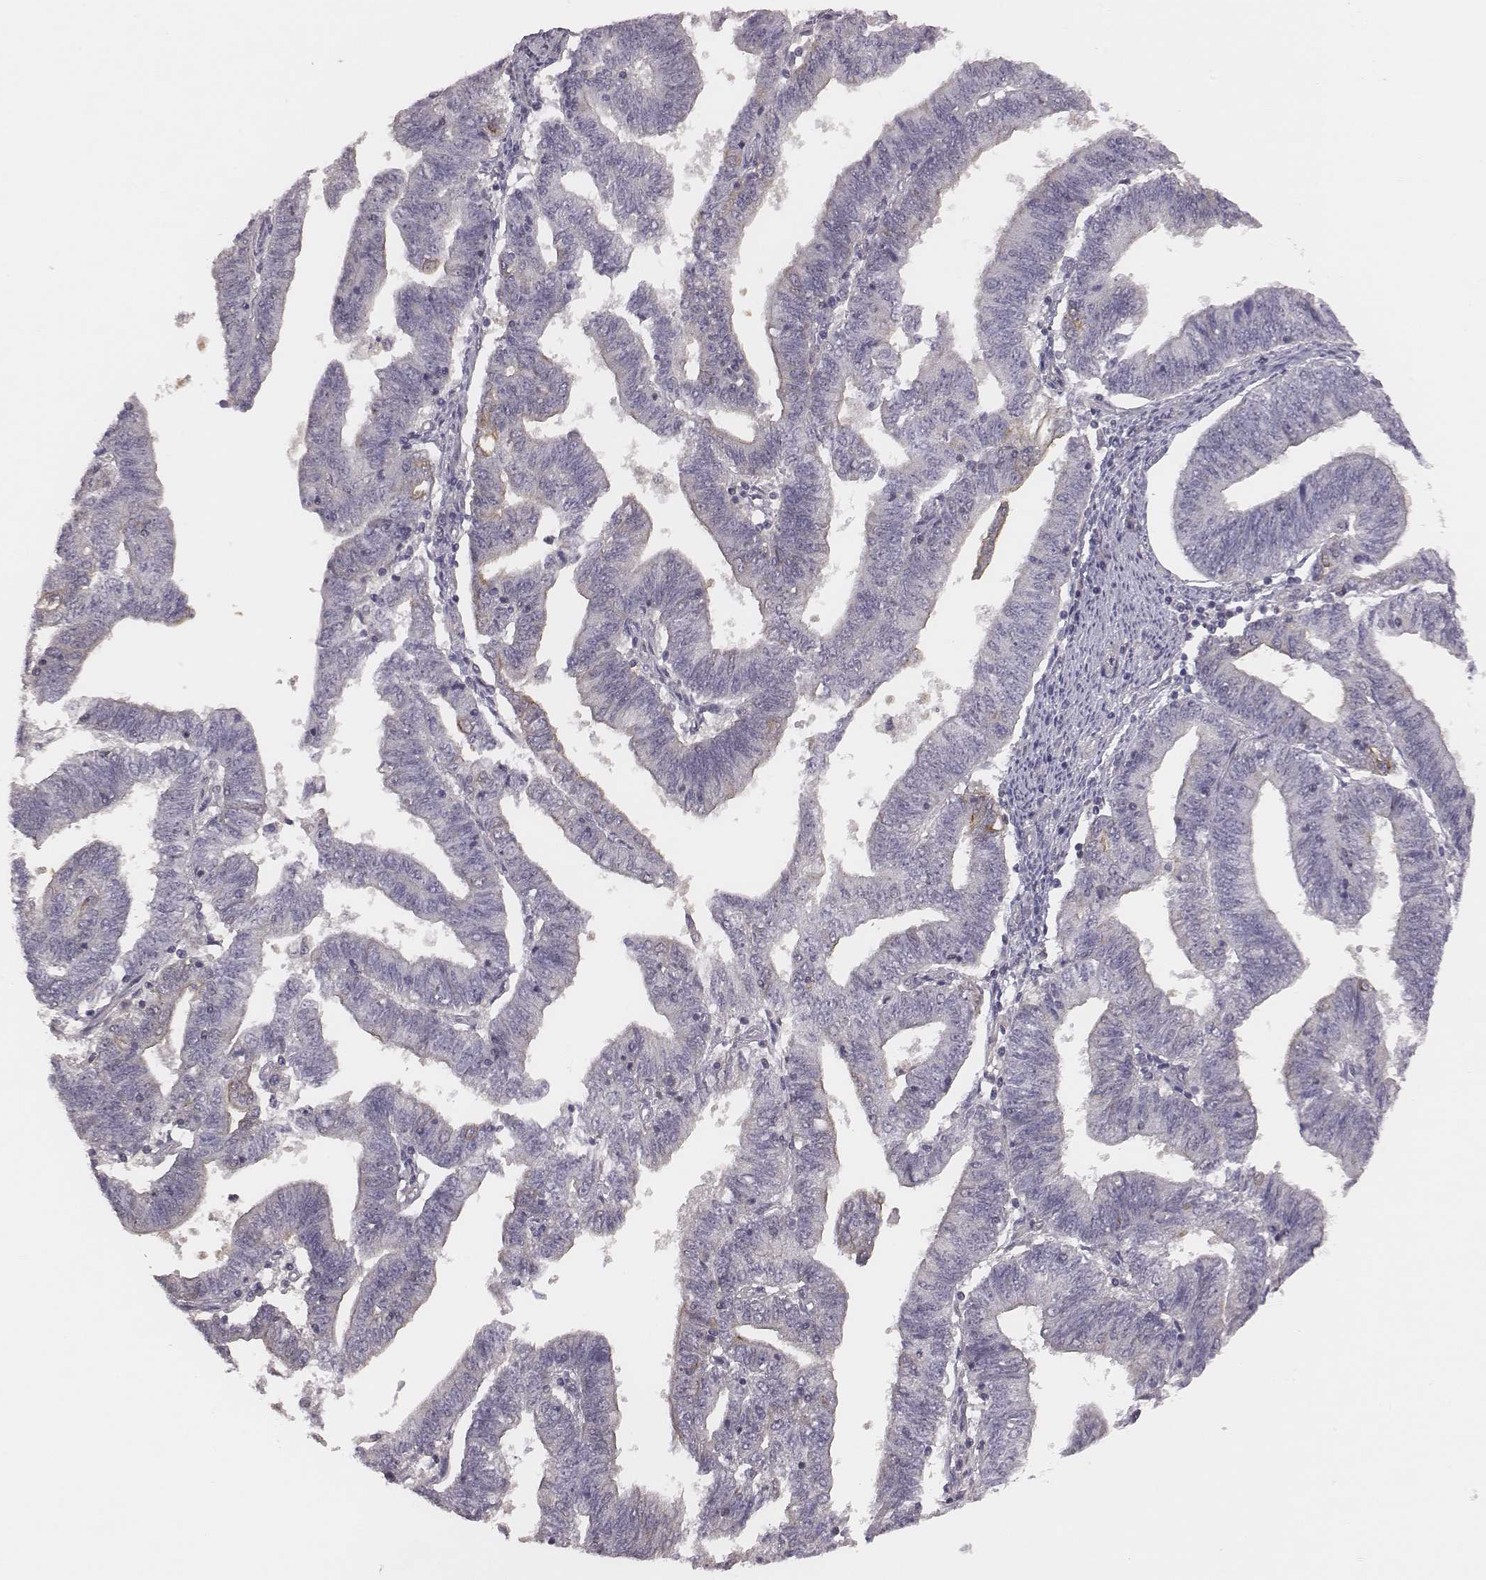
{"staining": {"intensity": "weak", "quantity": "<25%", "location": "cytoplasmic/membranous"}, "tissue": "endometrial cancer", "cell_type": "Tumor cells", "image_type": "cancer", "snomed": [{"axis": "morphology", "description": "Adenocarcinoma, NOS"}, {"axis": "topography", "description": "Endometrium"}], "caption": "Tumor cells show no significant staining in adenocarcinoma (endometrial).", "gene": "SCARF1", "patient": {"sex": "female", "age": 82}}